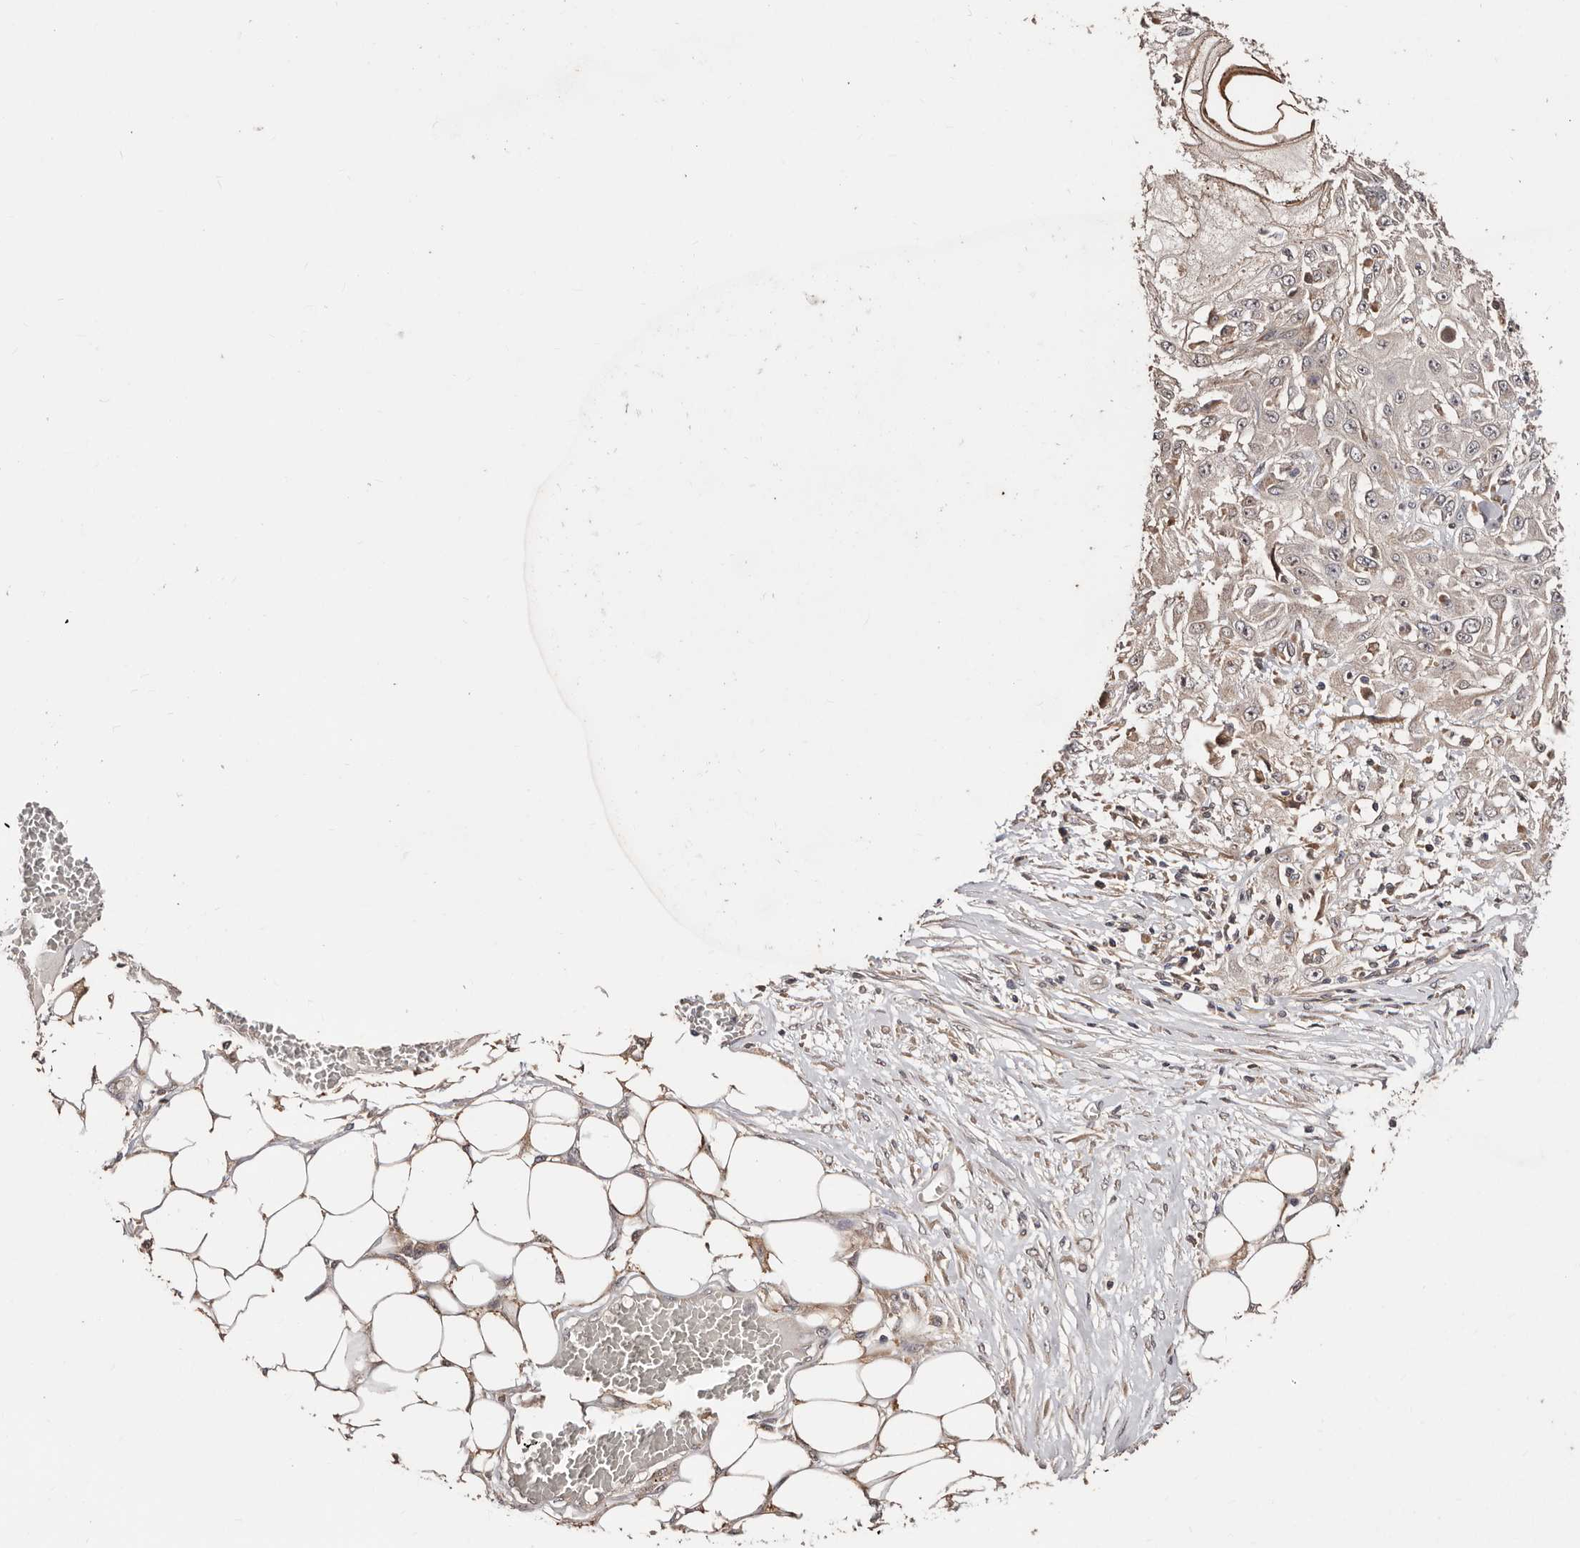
{"staining": {"intensity": "weak", "quantity": "<25%", "location": "cytoplasmic/membranous"}, "tissue": "skin cancer", "cell_type": "Tumor cells", "image_type": "cancer", "snomed": [{"axis": "morphology", "description": "Squamous cell carcinoma, NOS"}, {"axis": "morphology", "description": "Squamous cell carcinoma, metastatic, NOS"}, {"axis": "topography", "description": "Skin"}, {"axis": "topography", "description": "Lymph node"}], "caption": "Photomicrograph shows no significant protein staining in tumor cells of skin cancer (squamous cell carcinoma).", "gene": "APOL6", "patient": {"sex": "male", "age": 75}}